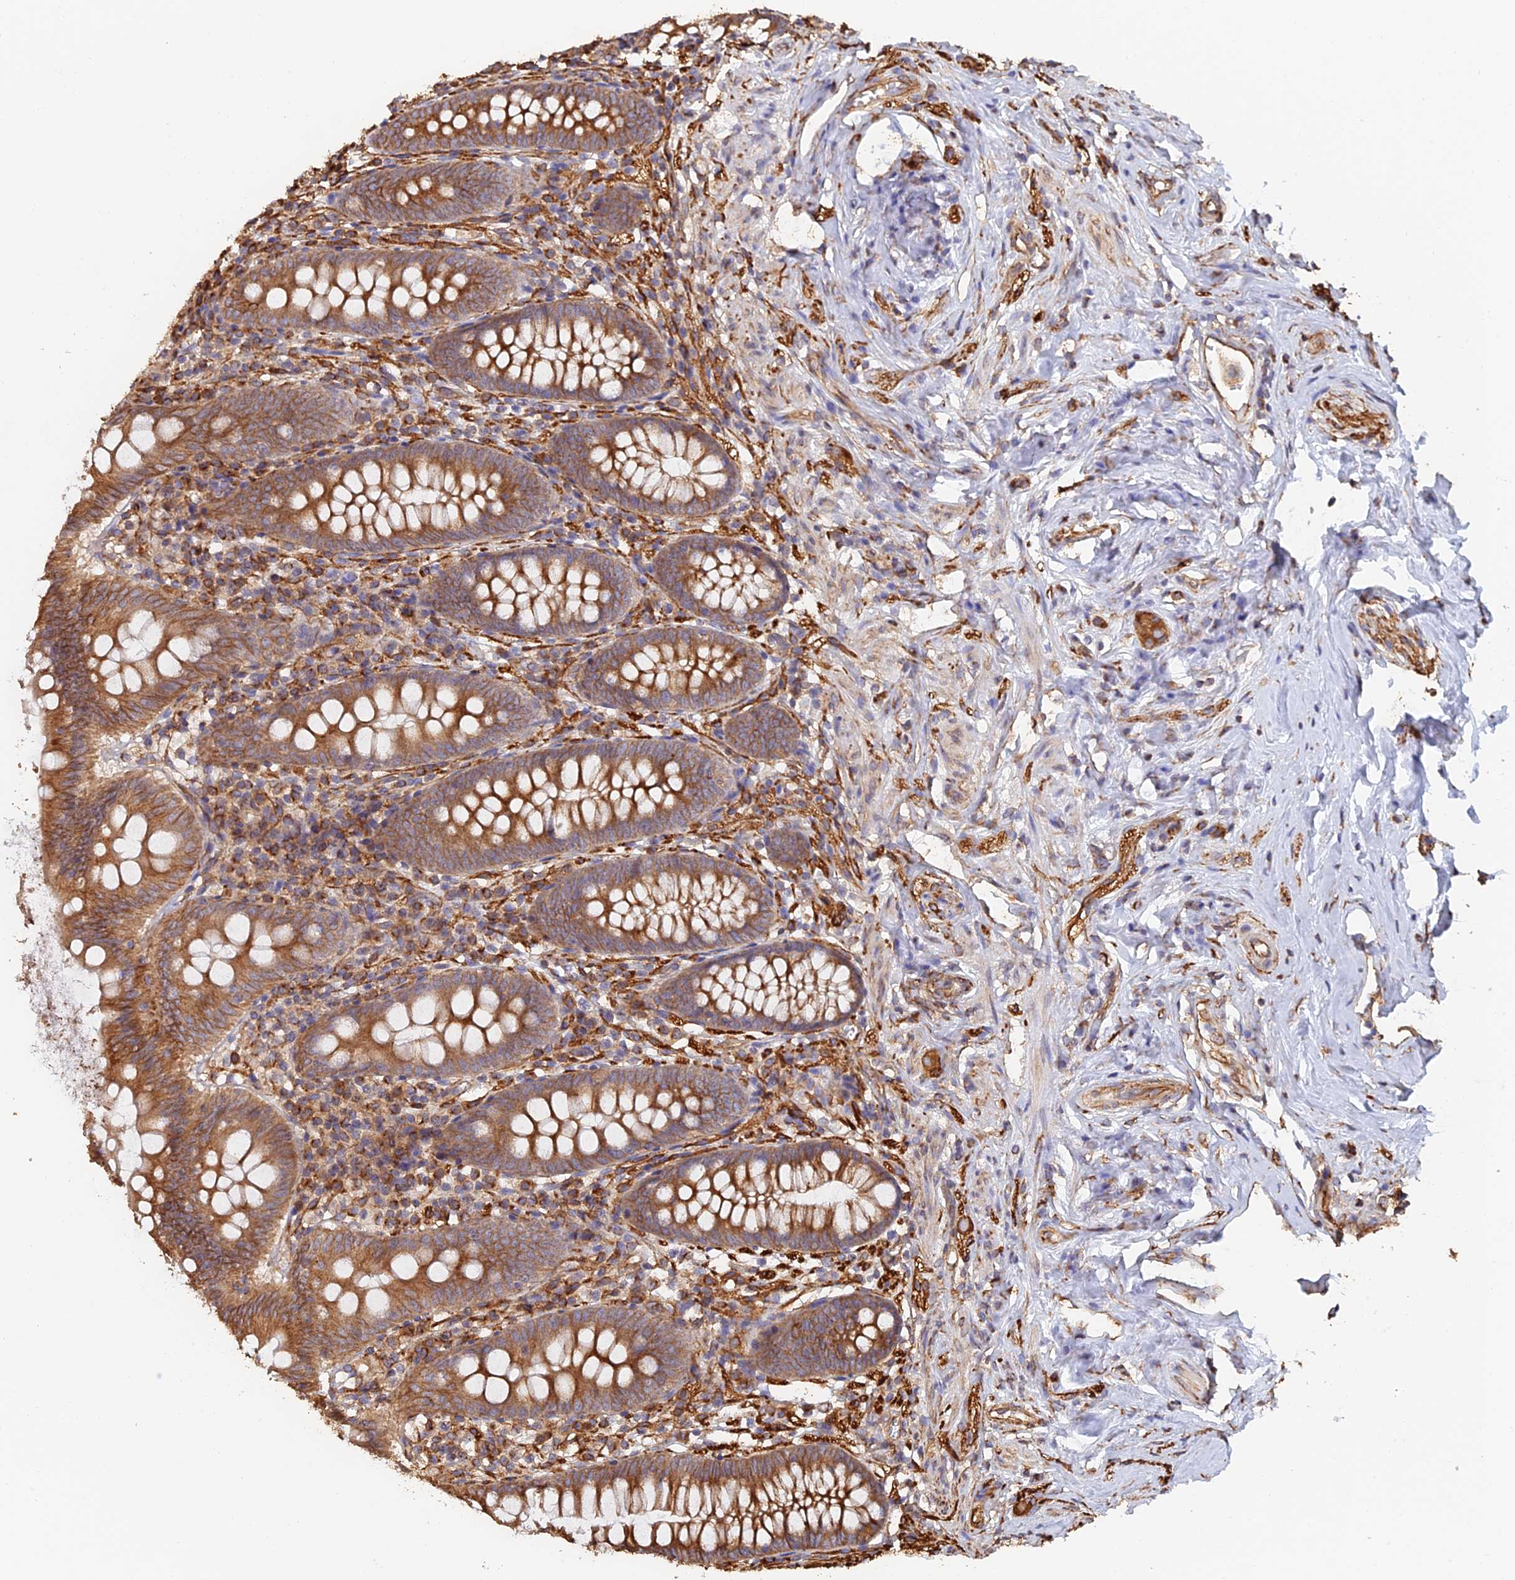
{"staining": {"intensity": "moderate", "quantity": ">75%", "location": "cytoplasmic/membranous"}, "tissue": "appendix", "cell_type": "Glandular cells", "image_type": "normal", "snomed": [{"axis": "morphology", "description": "Normal tissue, NOS"}, {"axis": "topography", "description": "Appendix"}], "caption": "Approximately >75% of glandular cells in unremarkable human appendix display moderate cytoplasmic/membranous protein staining as visualized by brown immunohistochemical staining.", "gene": "WBP11", "patient": {"sex": "female", "age": 51}}